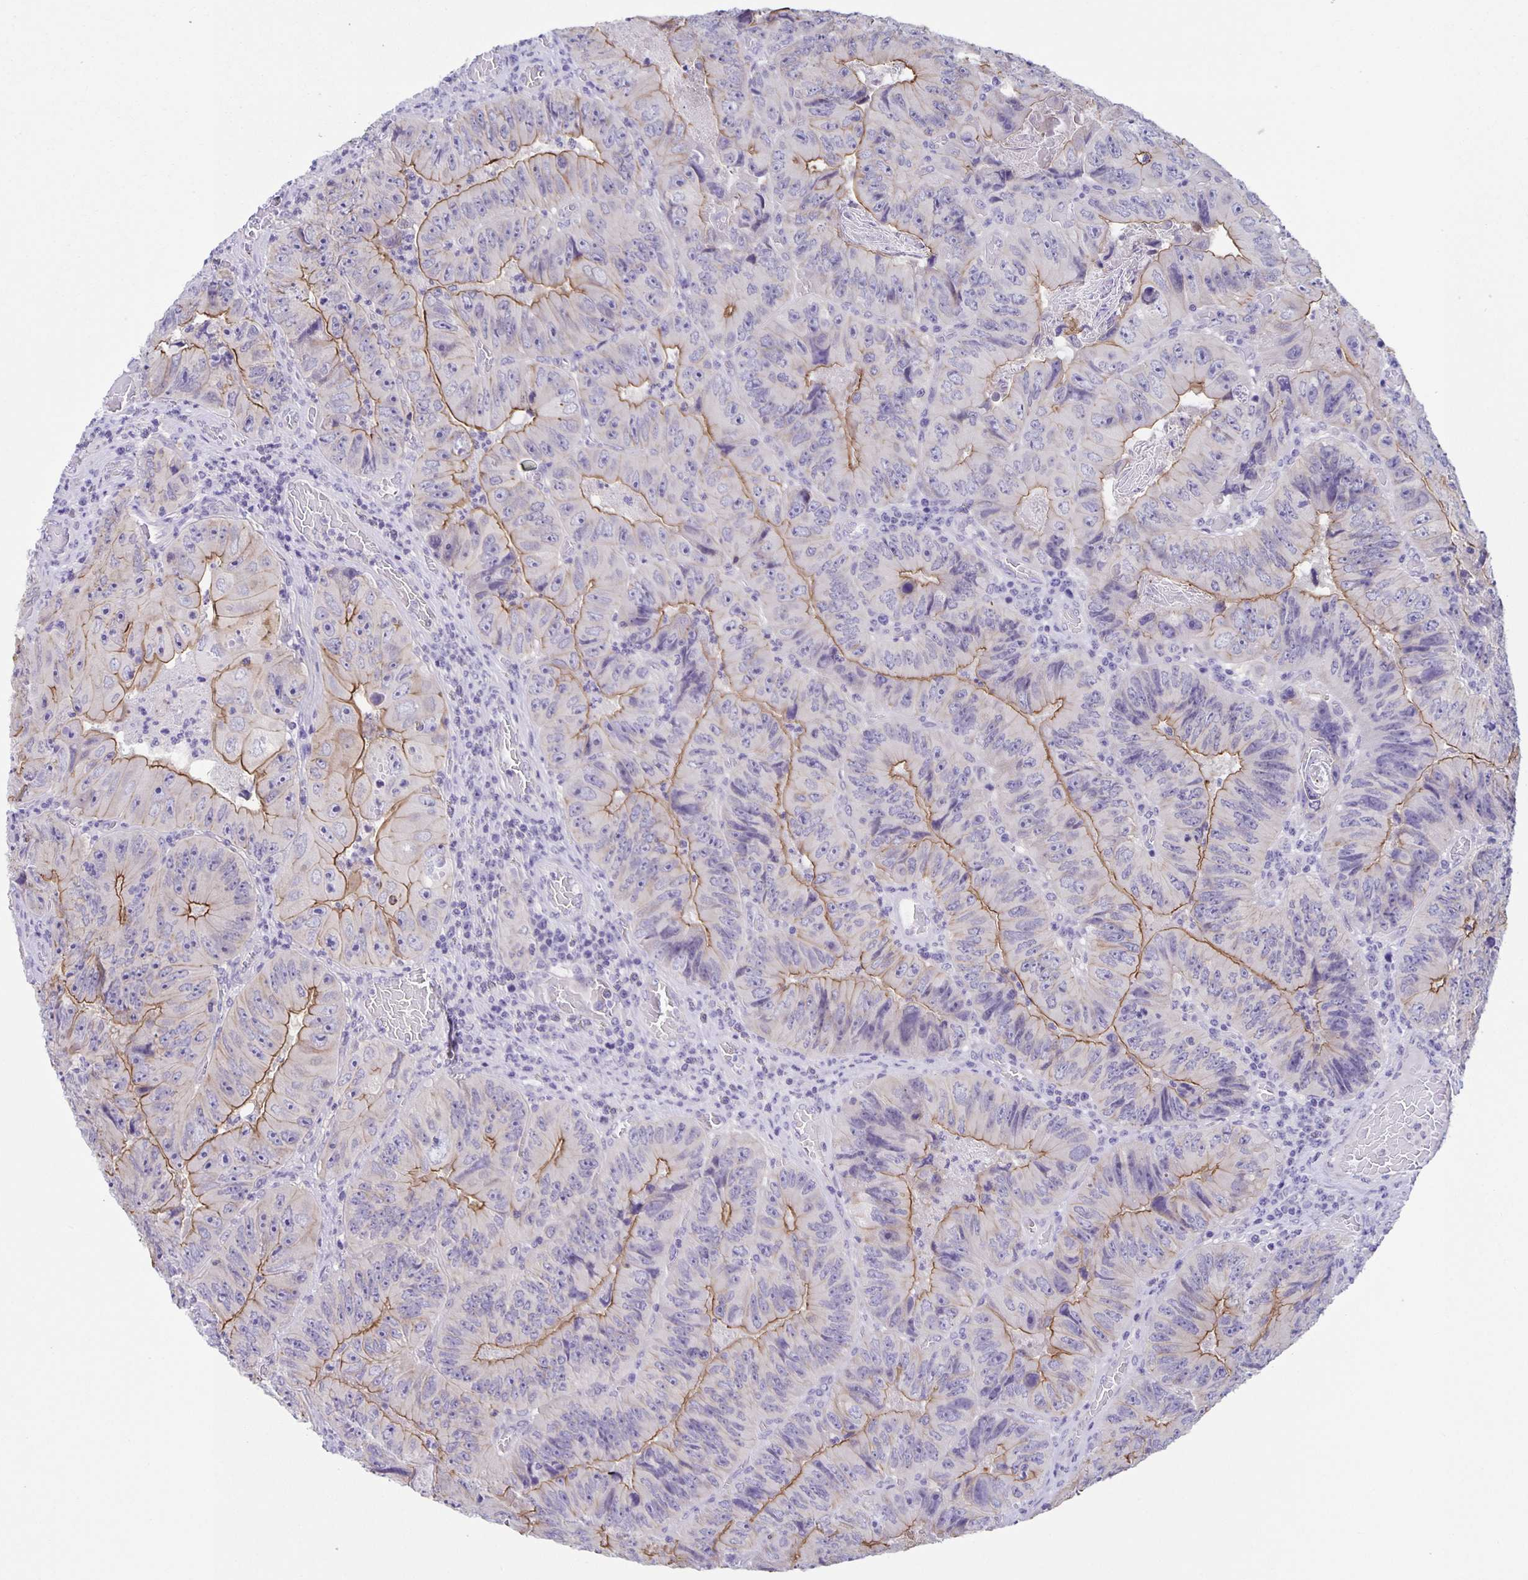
{"staining": {"intensity": "moderate", "quantity": "25%-75%", "location": "cytoplasmic/membranous"}, "tissue": "colorectal cancer", "cell_type": "Tumor cells", "image_type": "cancer", "snomed": [{"axis": "morphology", "description": "Adenocarcinoma, NOS"}, {"axis": "topography", "description": "Colon"}], "caption": "Protein staining of colorectal cancer (adenocarcinoma) tissue shows moderate cytoplasmic/membranous expression in approximately 25%-75% of tumor cells. (DAB IHC, brown staining for protein, blue staining for nuclei).", "gene": "PTPN3", "patient": {"sex": "female", "age": 84}}